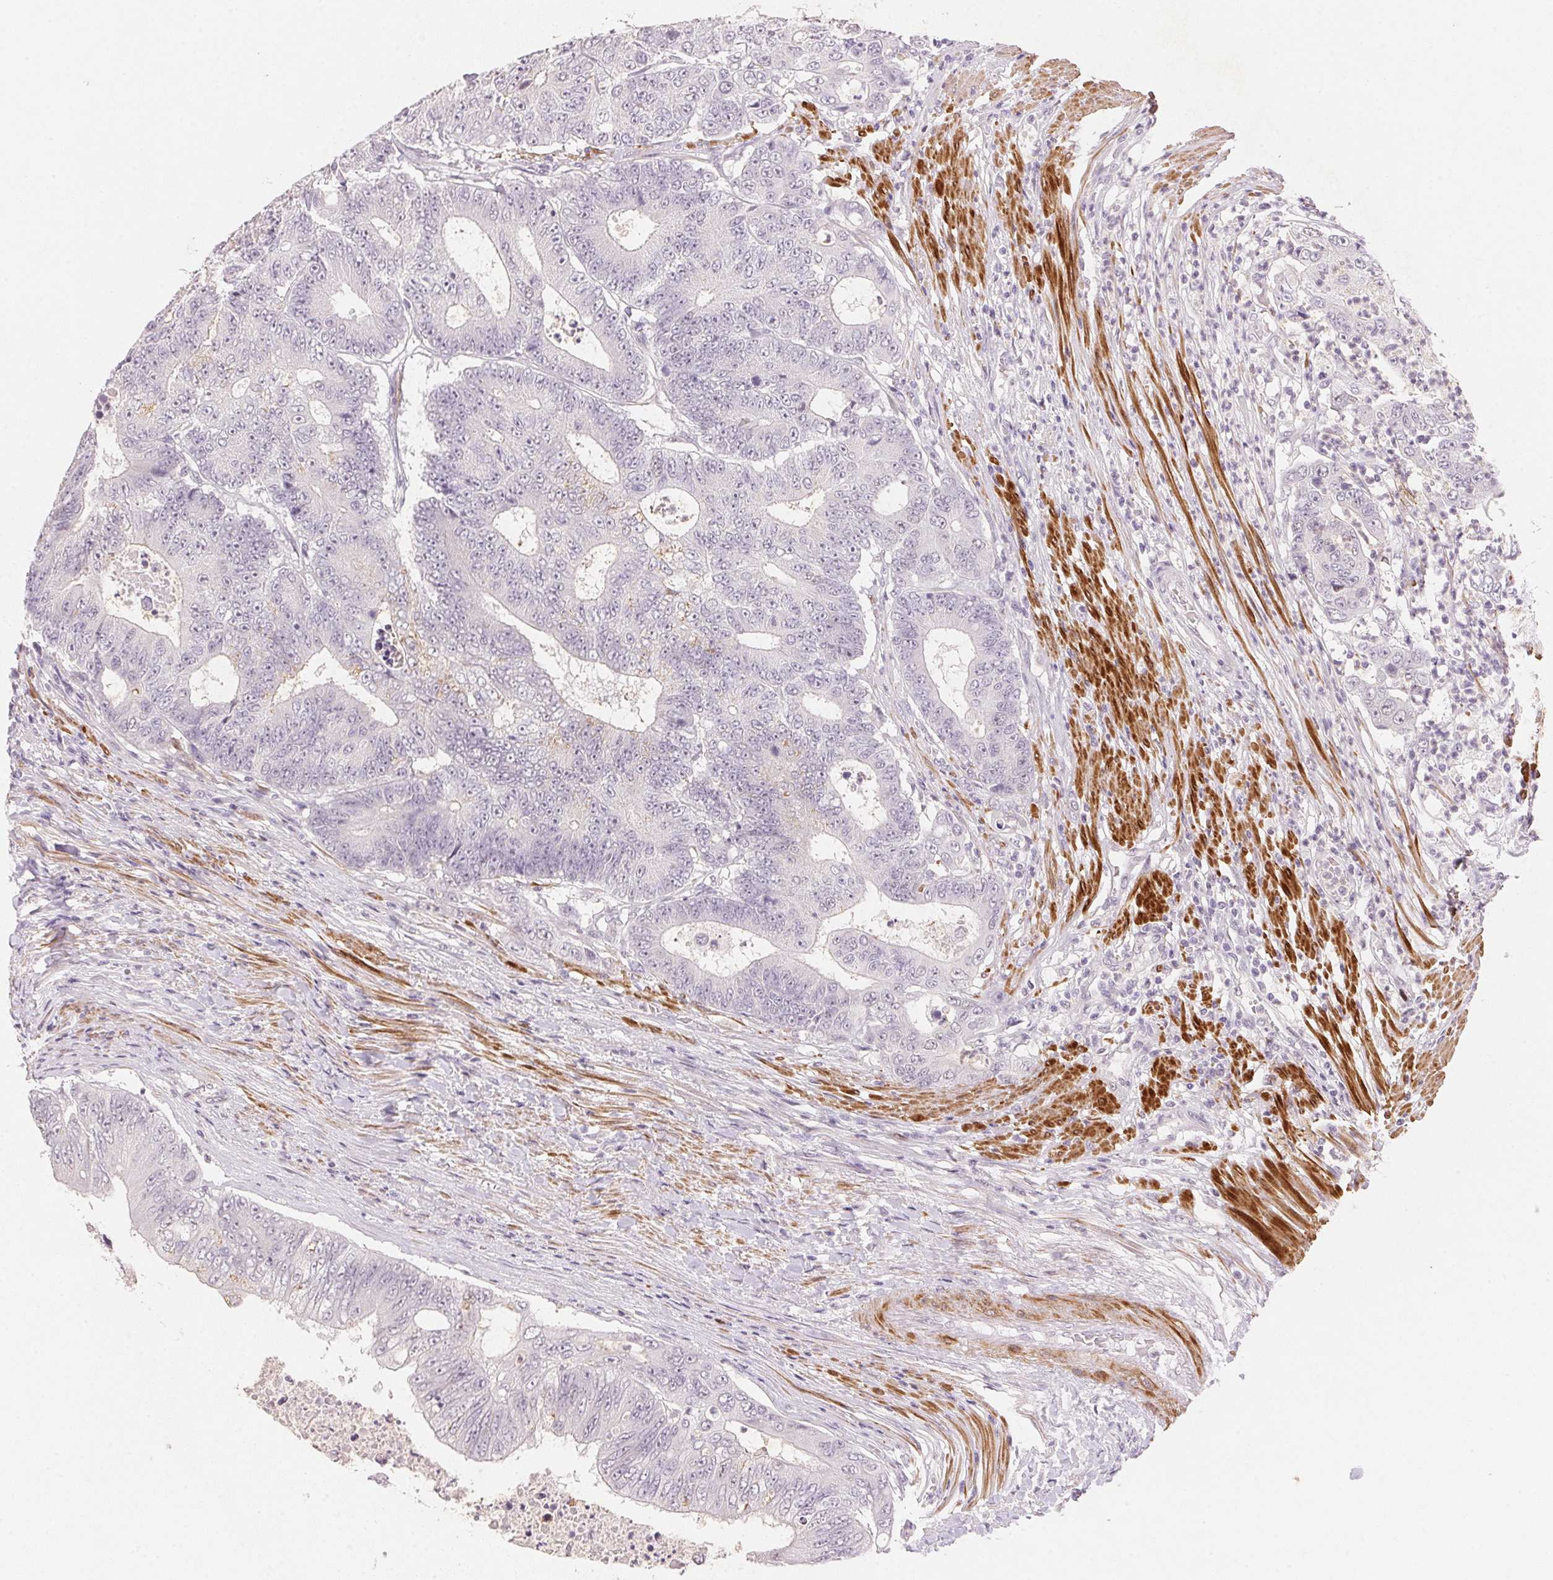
{"staining": {"intensity": "weak", "quantity": "<25%", "location": "nuclear"}, "tissue": "colorectal cancer", "cell_type": "Tumor cells", "image_type": "cancer", "snomed": [{"axis": "morphology", "description": "Adenocarcinoma, NOS"}, {"axis": "topography", "description": "Colon"}], "caption": "This is an immunohistochemistry (IHC) micrograph of human colorectal adenocarcinoma. There is no positivity in tumor cells.", "gene": "SMTN", "patient": {"sex": "female", "age": 48}}